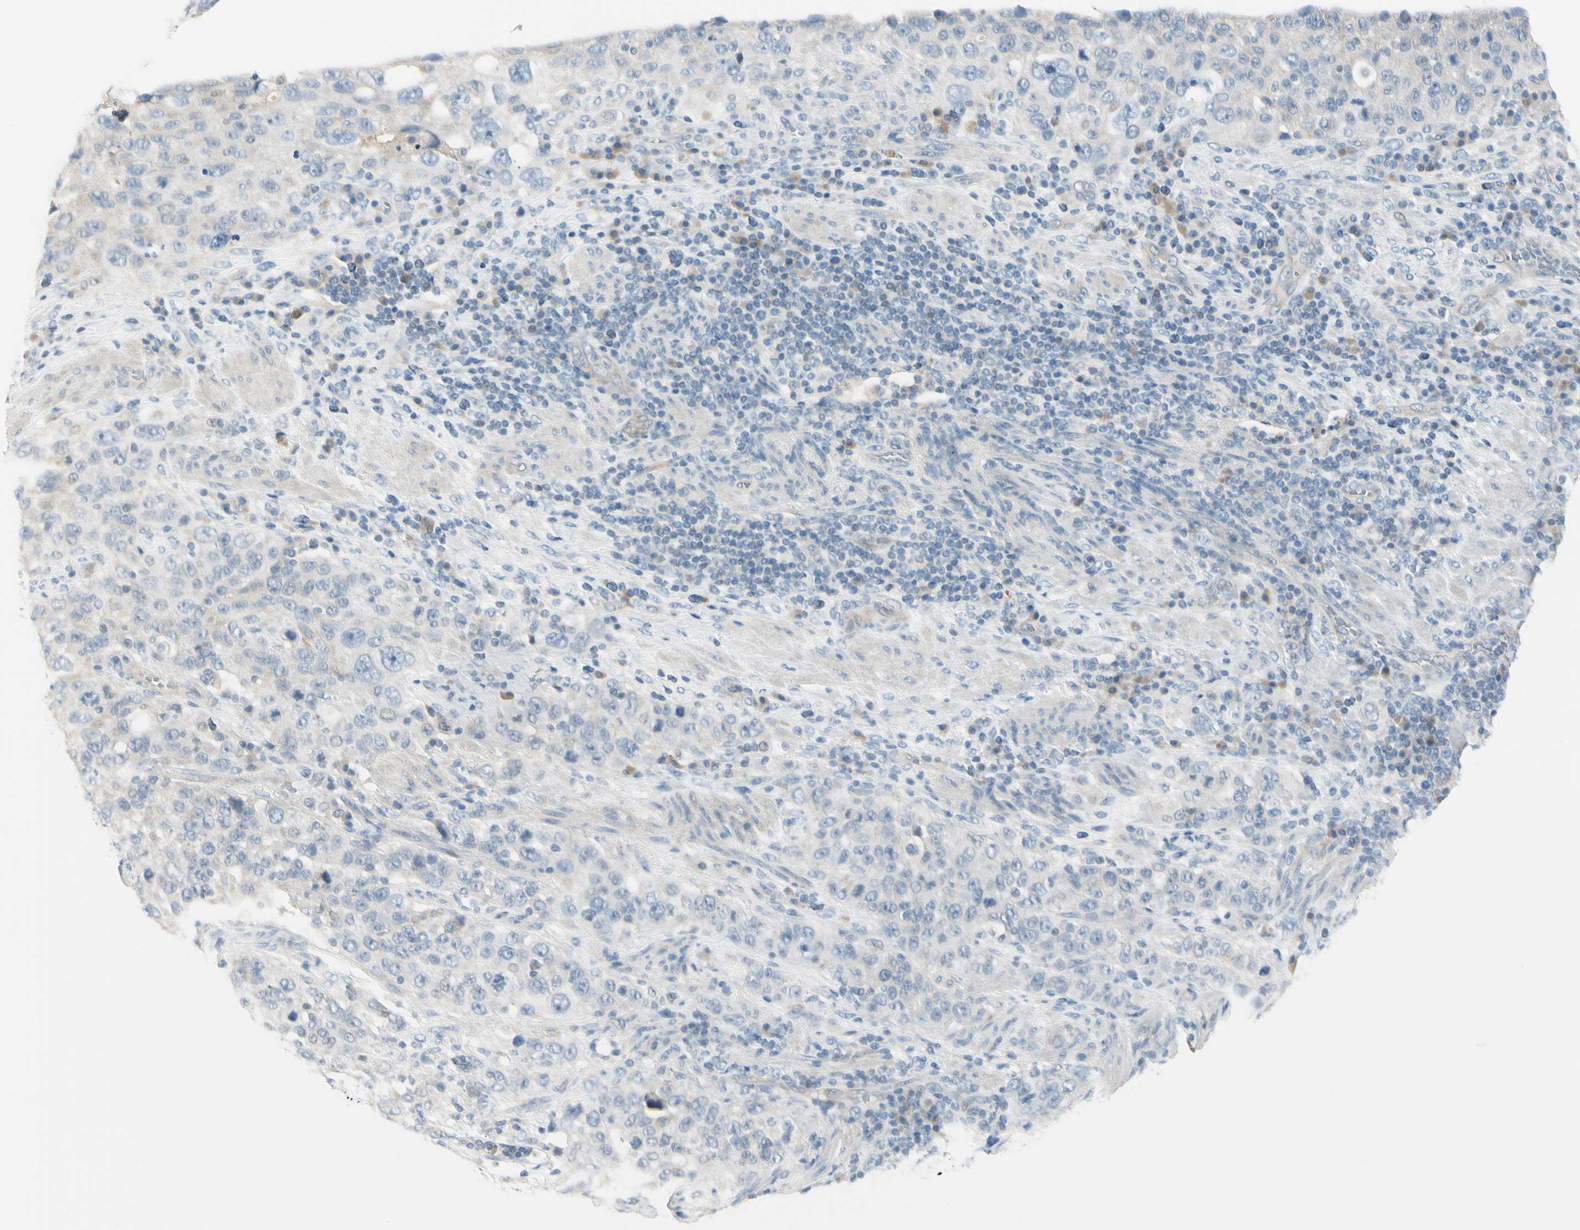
{"staining": {"intensity": "negative", "quantity": "none", "location": "none"}, "tissue": "stomach cancer", "cell_type": "Tumor cells", "image_type": "cancer", "snomed": [{"axis": "morphology", "description": "Normal tissue, NOS"}, {"axis": "morphology", "description": "Adenocarcinoma, NOS"}, {"axis": "topography", "description": "Stomach"}], "caption": "Immunohistochemical staining of human stomach cancer reveals no significant staining in tumor cells.", "gene": "ASB9", "patient": {"sex": "male", "age": 48}}